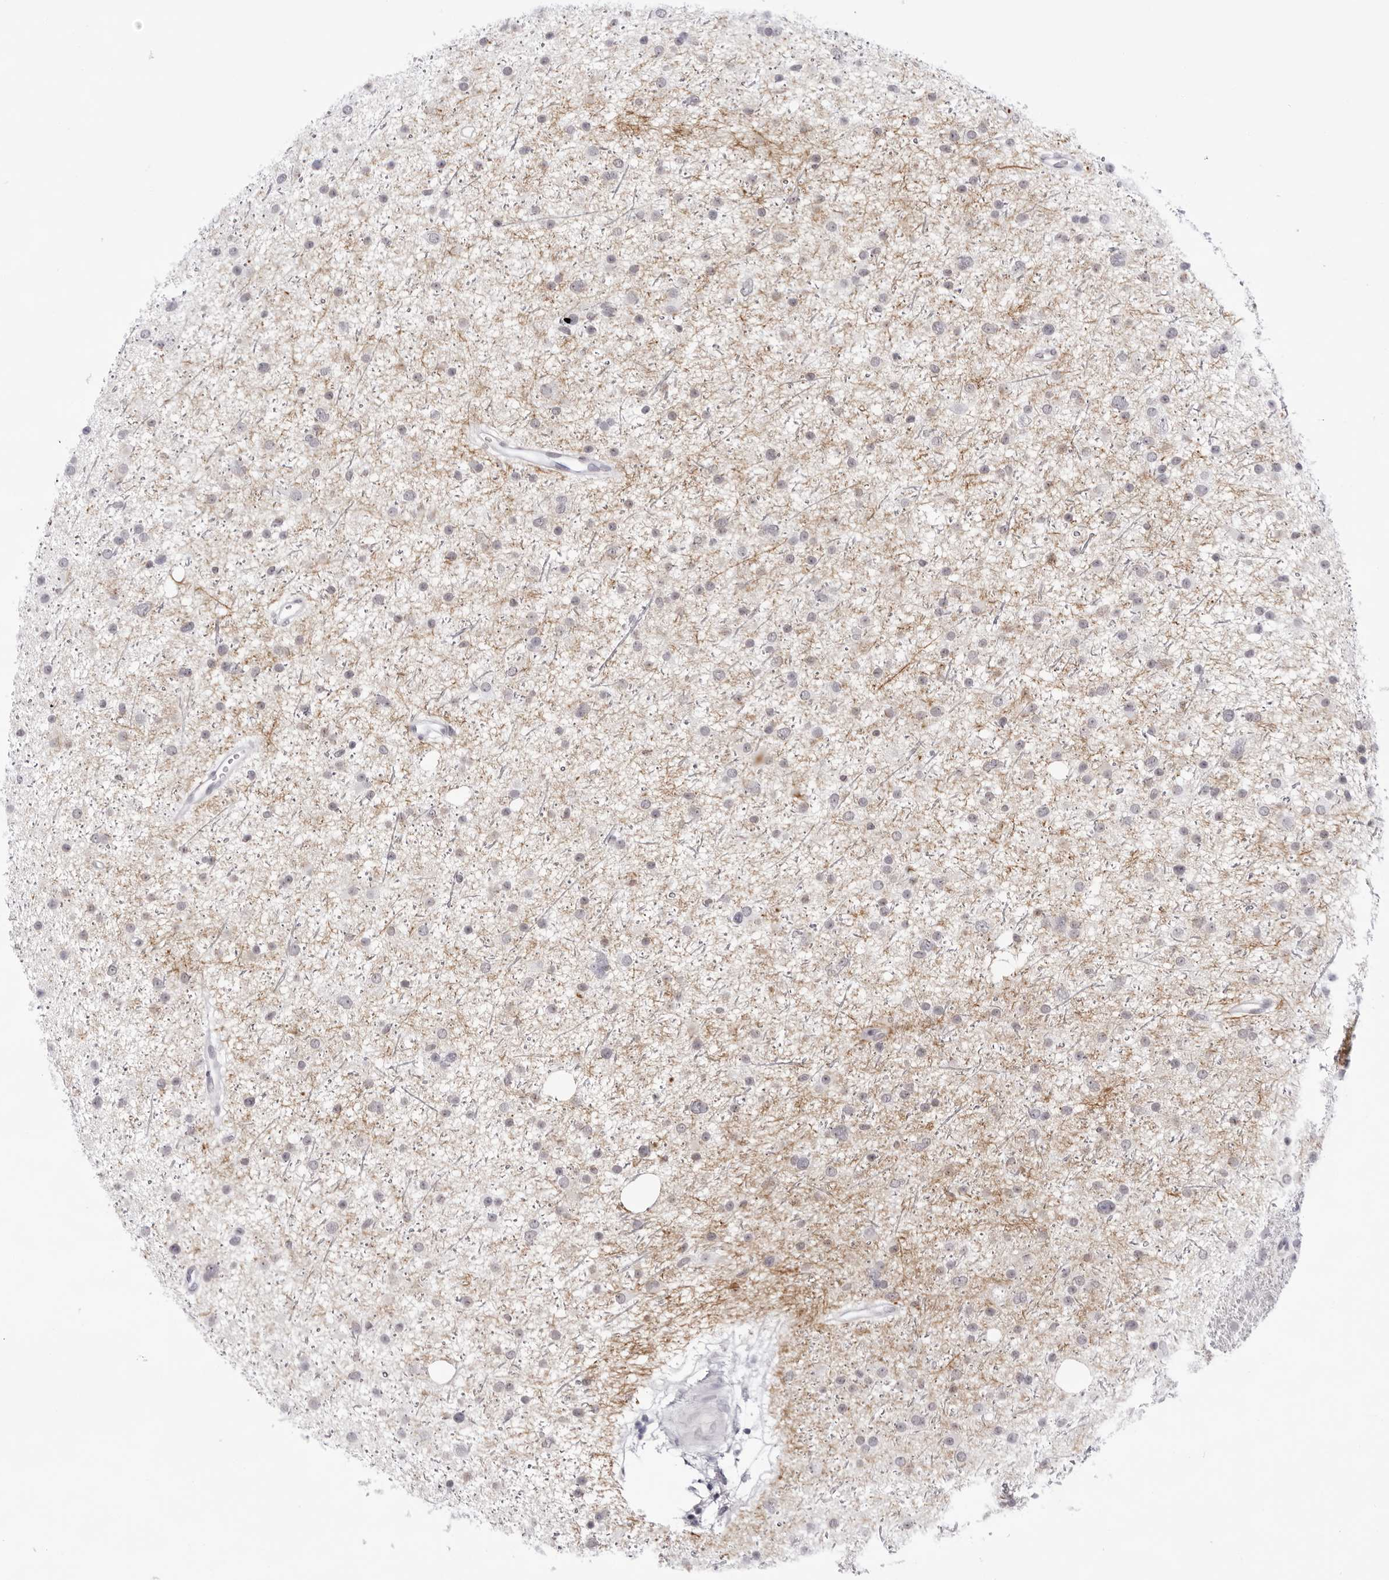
{"staining": {"intensity": "negative", "quantity": "none", "location": "none"}, "tissue": "glioma", "cell_type": "Tumor cells", "image_type": "cancer", "snomed": [{"axis": "morphology", "description": "Glioma, malignant, Low grade"}, {"axis": "topography", "description": "Cerebral cortex"}], "caption": "Immunohistochemistry (IHC) of human malignant low-grade glioma exhibits no expression in tumor cells.", "gene": "SPTA1", "patient": {"sex": "female", "age": 39}}